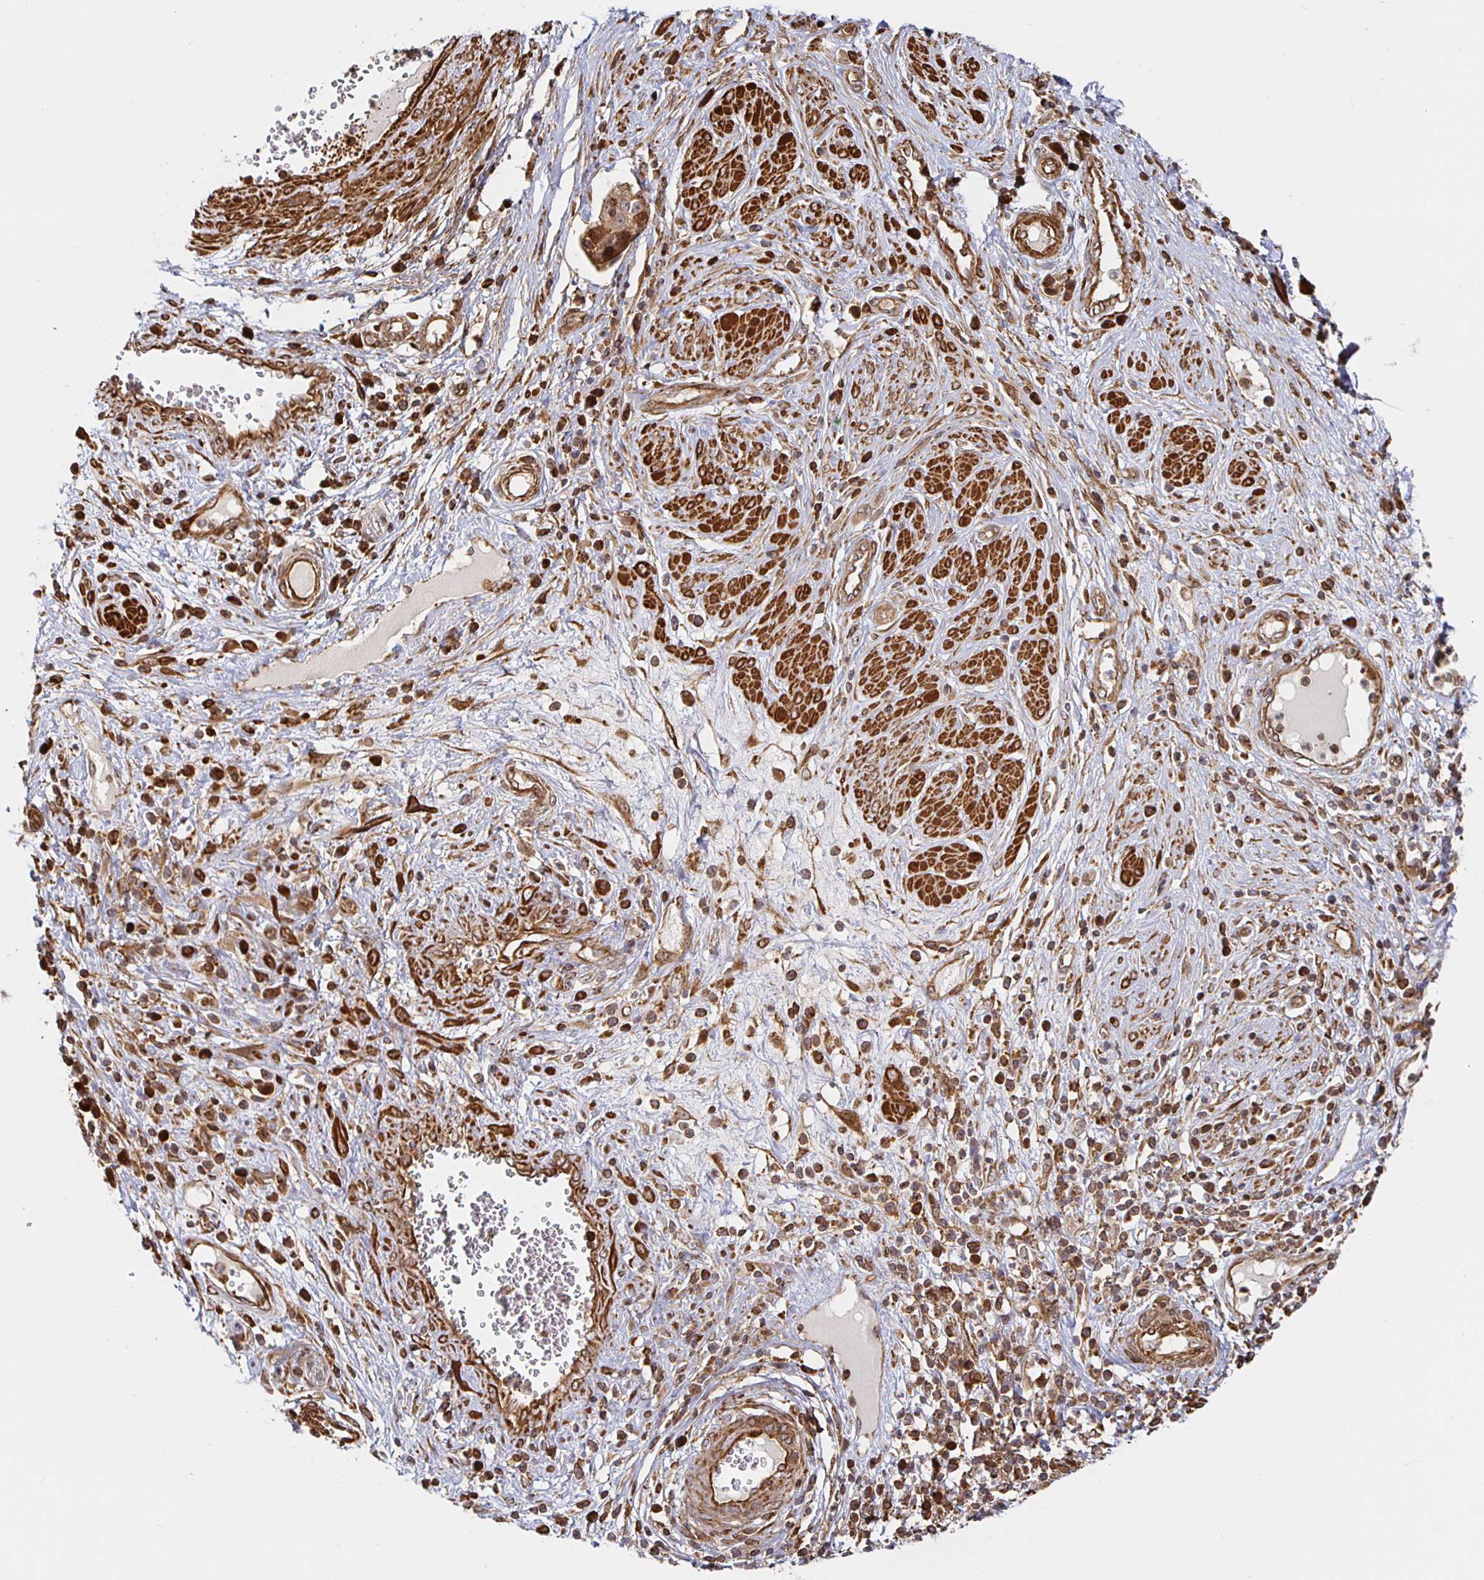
{"staining": {"intensity": "moderate", "quantity": ">75%", "location": "cytoplasmic/membranous"}, "tissue": "cervical cancer", "cell_type": "Tumor cells", "image_type": "cancer", "snomed": [{"axis": "morphology", "description": "Squamous cell carcinoma, NOS"}, {"axis": "topography", "description": "Cervix"}], "caption": "Immunohistochemistry (IHC) photomicrograph of neoplastic tissue: cervical cancer stained using immunohistochemistry (IHC) exhibits medium levels of moderate protein expression localized specifically in the cytoplasmic/membranous of tumor cells, appearing as a cytoplasmic/membranous brown color.", "gene": "STRAP", "patient": {"sex": "female", "age": 36}}